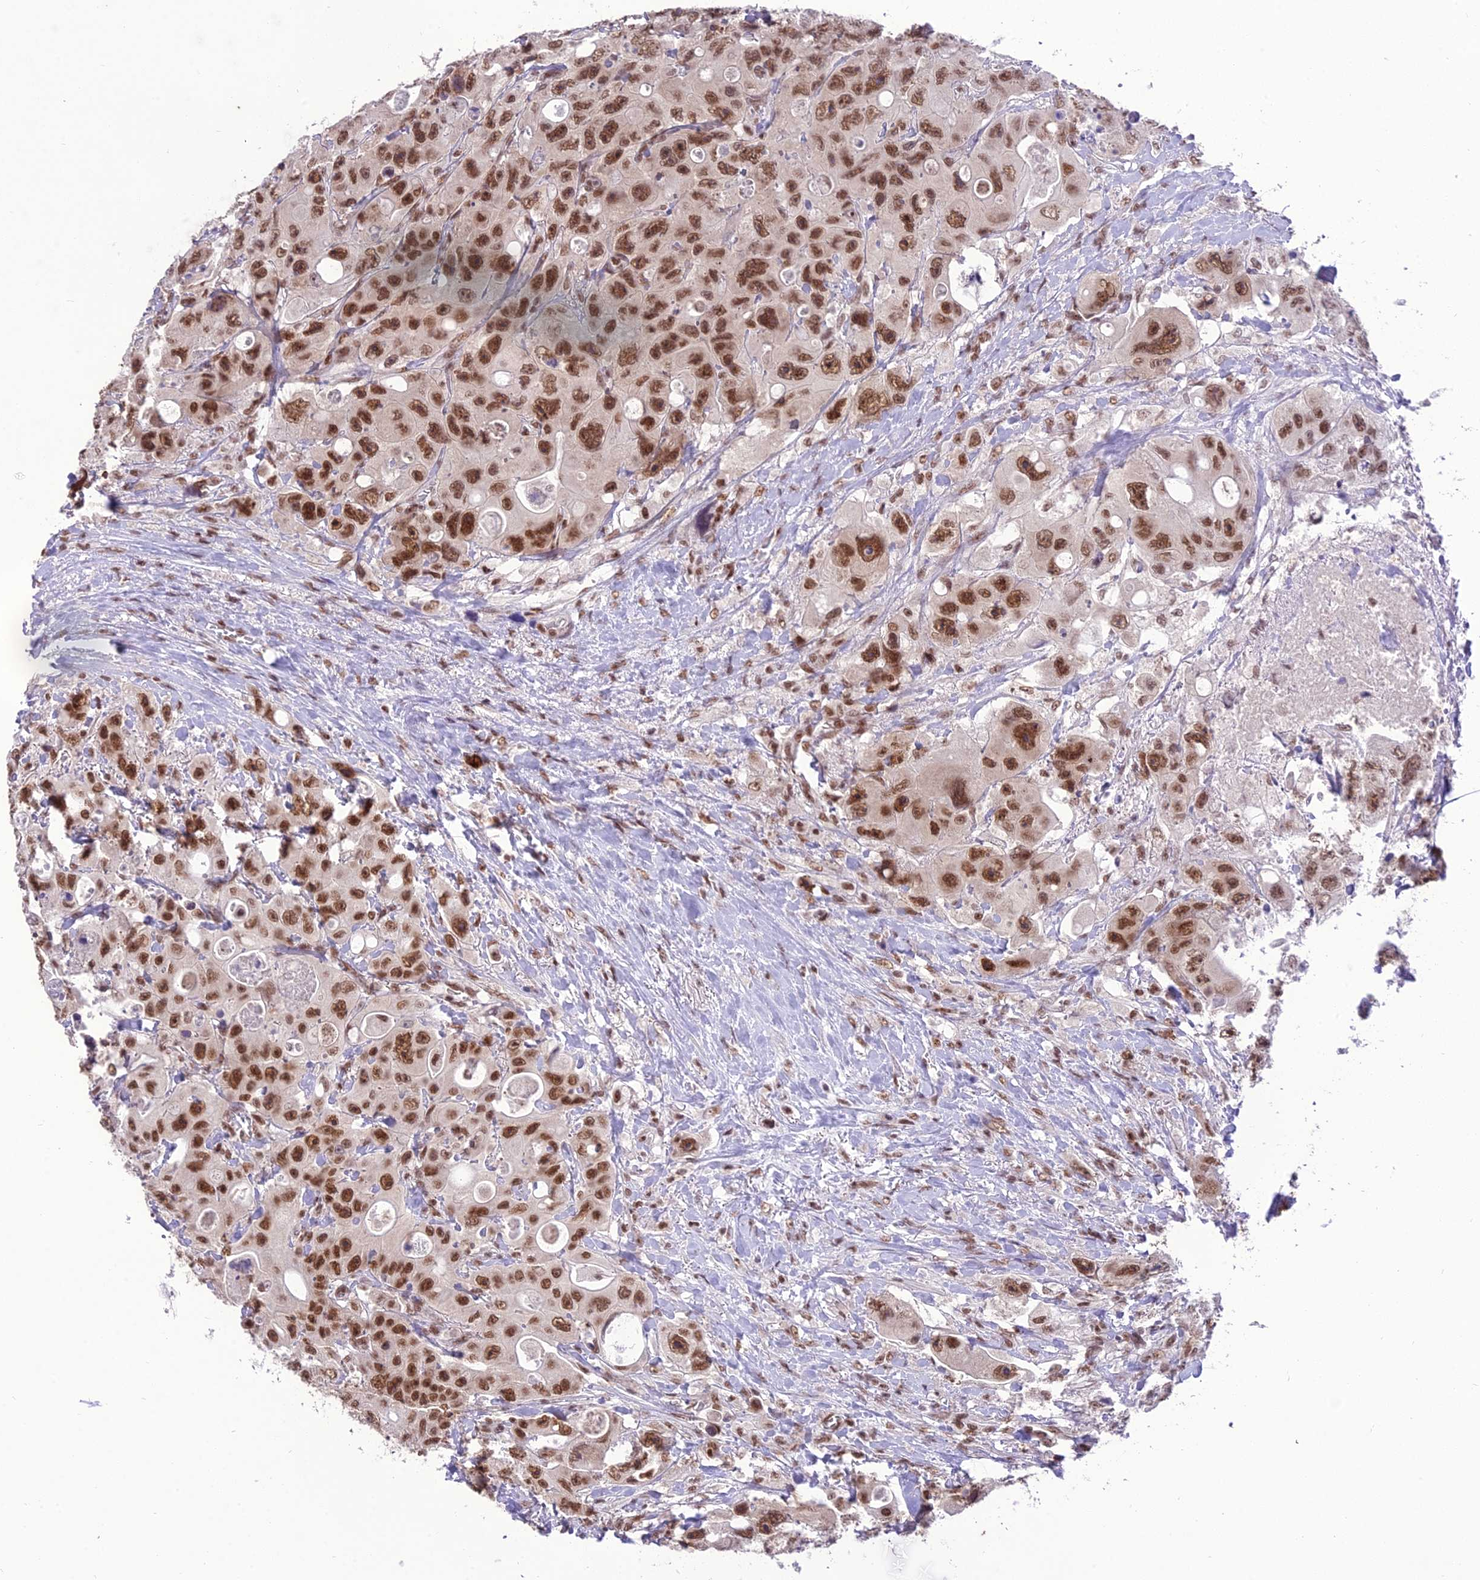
{"staining": {"intensity": "strong", "quantity": ">75%", "location": "nuclear"}, "tissue": "colorectal cancer", "cell_type": "Tumor cells", "image_type": "cancer", "snomed": [{"axis": "morphology", "description": "Adenocarcinoma, NOS"}, {"axis": "topography", "description": "Colon"}], "caption": "High-power microscopy captured an immunohistochemistry (IHC) image of adenocarcinoma (colorectal), revealing strong nuclear staining in about >75% of tumor cells.", "gene": "SH3RF3", "patient": {"sex": "female", "age": 46}}